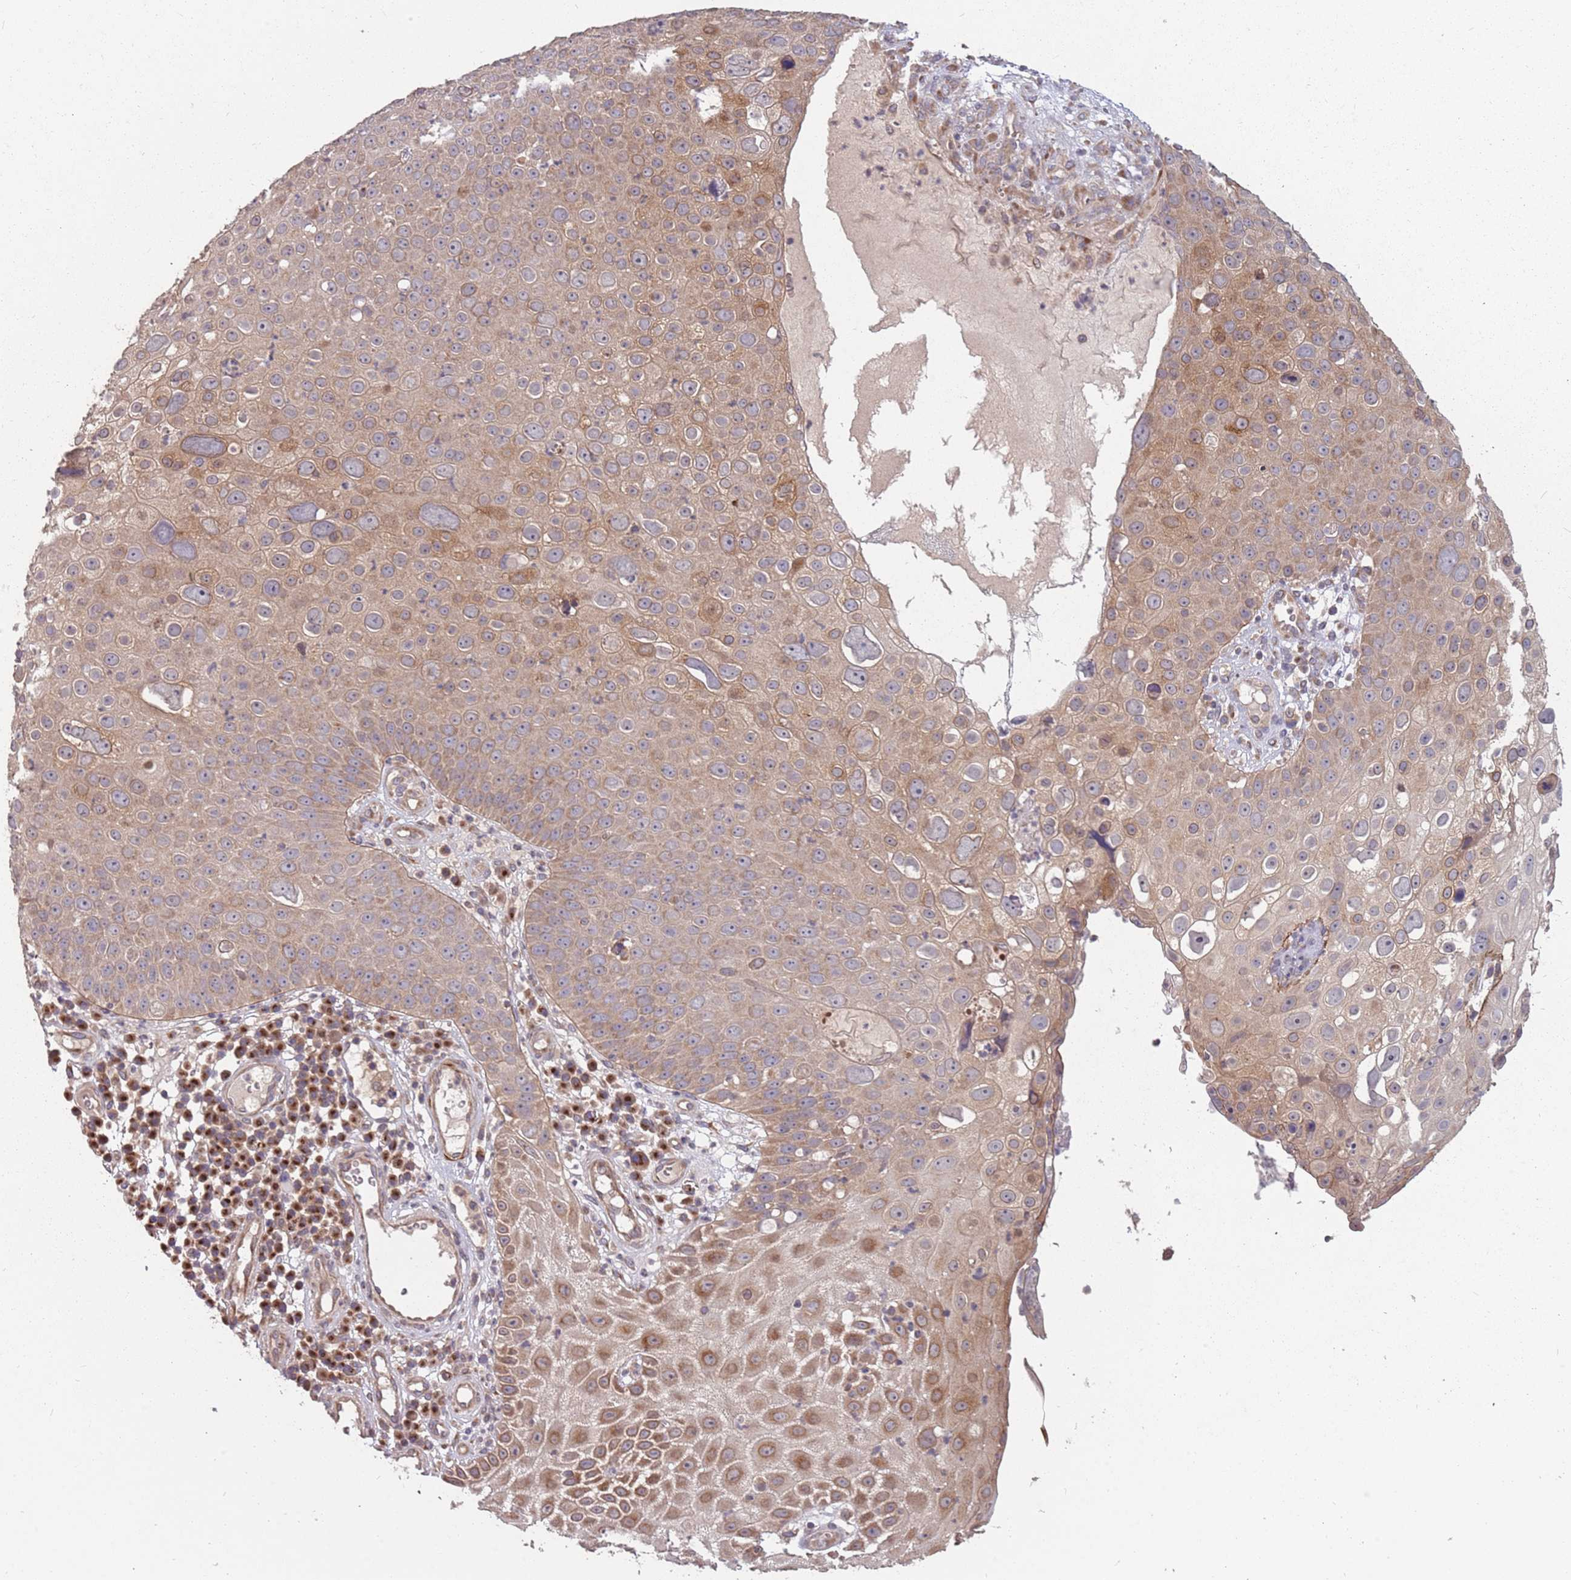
{"staining": {"intensity": "moderate", "quantity": ">75%", "location": "cytoplasmic/membranous"}, "tissue": "skin cancer", "cell_type": "Tumor cells", "image_type": "cancer", "snomed": [{"axis": "morphology", "description": "Squamous cell carcinoma, NOS"}, {"axis": "topography", "description": "Skin"}], "caption": "The immunohistochemical stain highlights moderate cytoplasmic/membranous expression in tumor cells of skin squamous cell carcinoma tissue.", "gene": "PLD6", "patient": {"sex": "male", "age": 71}}